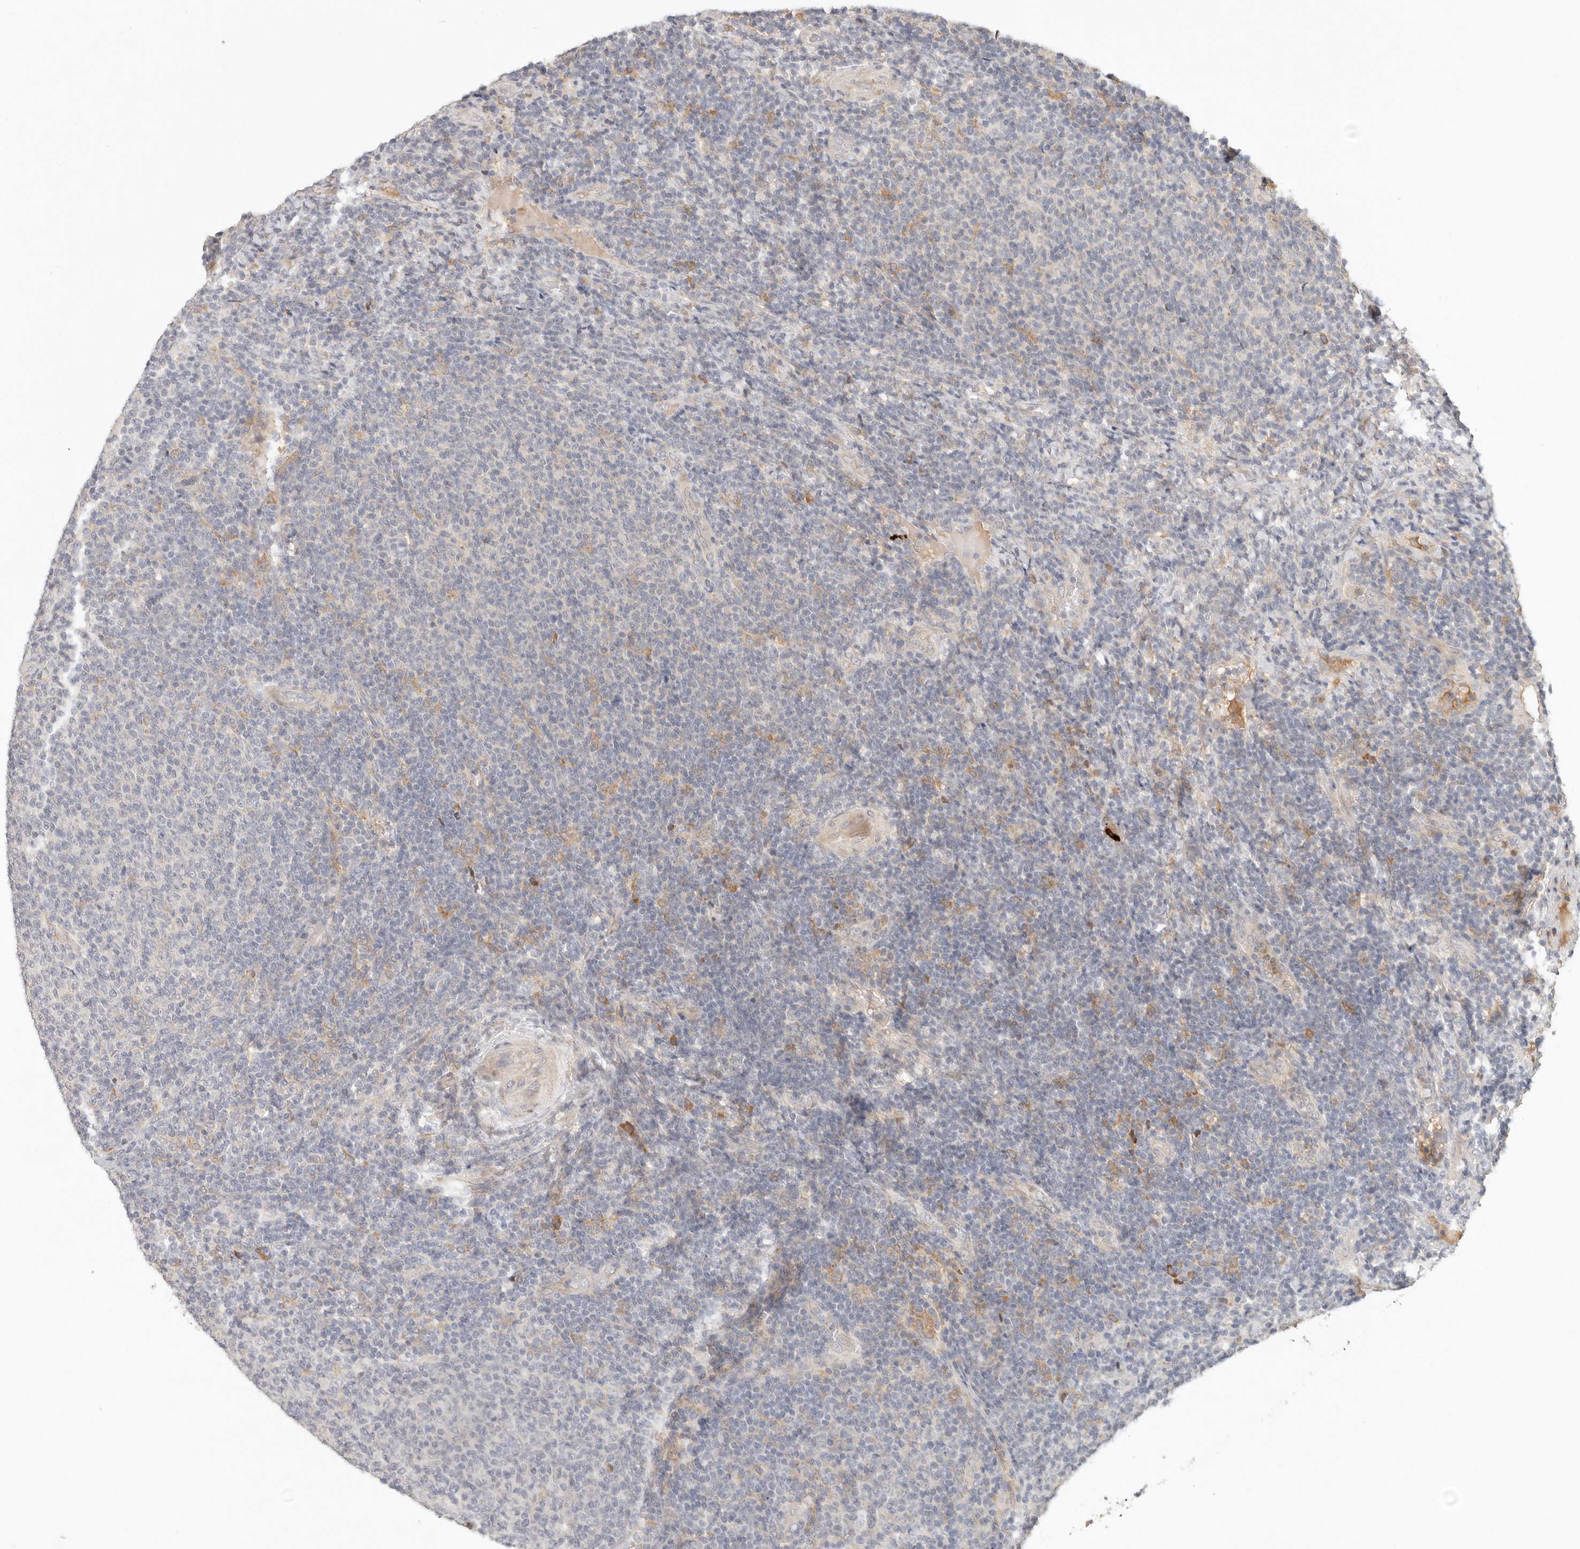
{"staining": {"intensity": "negative", "quantity": "none", "location": "none"}, "tissue": "lymphoma", "cell_type": "Tumor cells", "image_type": "cancer", "snomed": [{"axis": "morphology", "description": "Malignant lymphoma, non-Hodgkin's type, Low grade"}, {"axis": "topography", "description": "Lymph node"}], "caption": "Immunohistochemical staining of human lymphoma shows no significant expression in tumor cells. Brightfield microscopy of immunohistochemistry (IHC) stained with DAB (brown) and hematoxylin (blue), captured at high magnification.", "gene": "ARHGEF10L", "patient": {"sex": "male", "age": 66}}